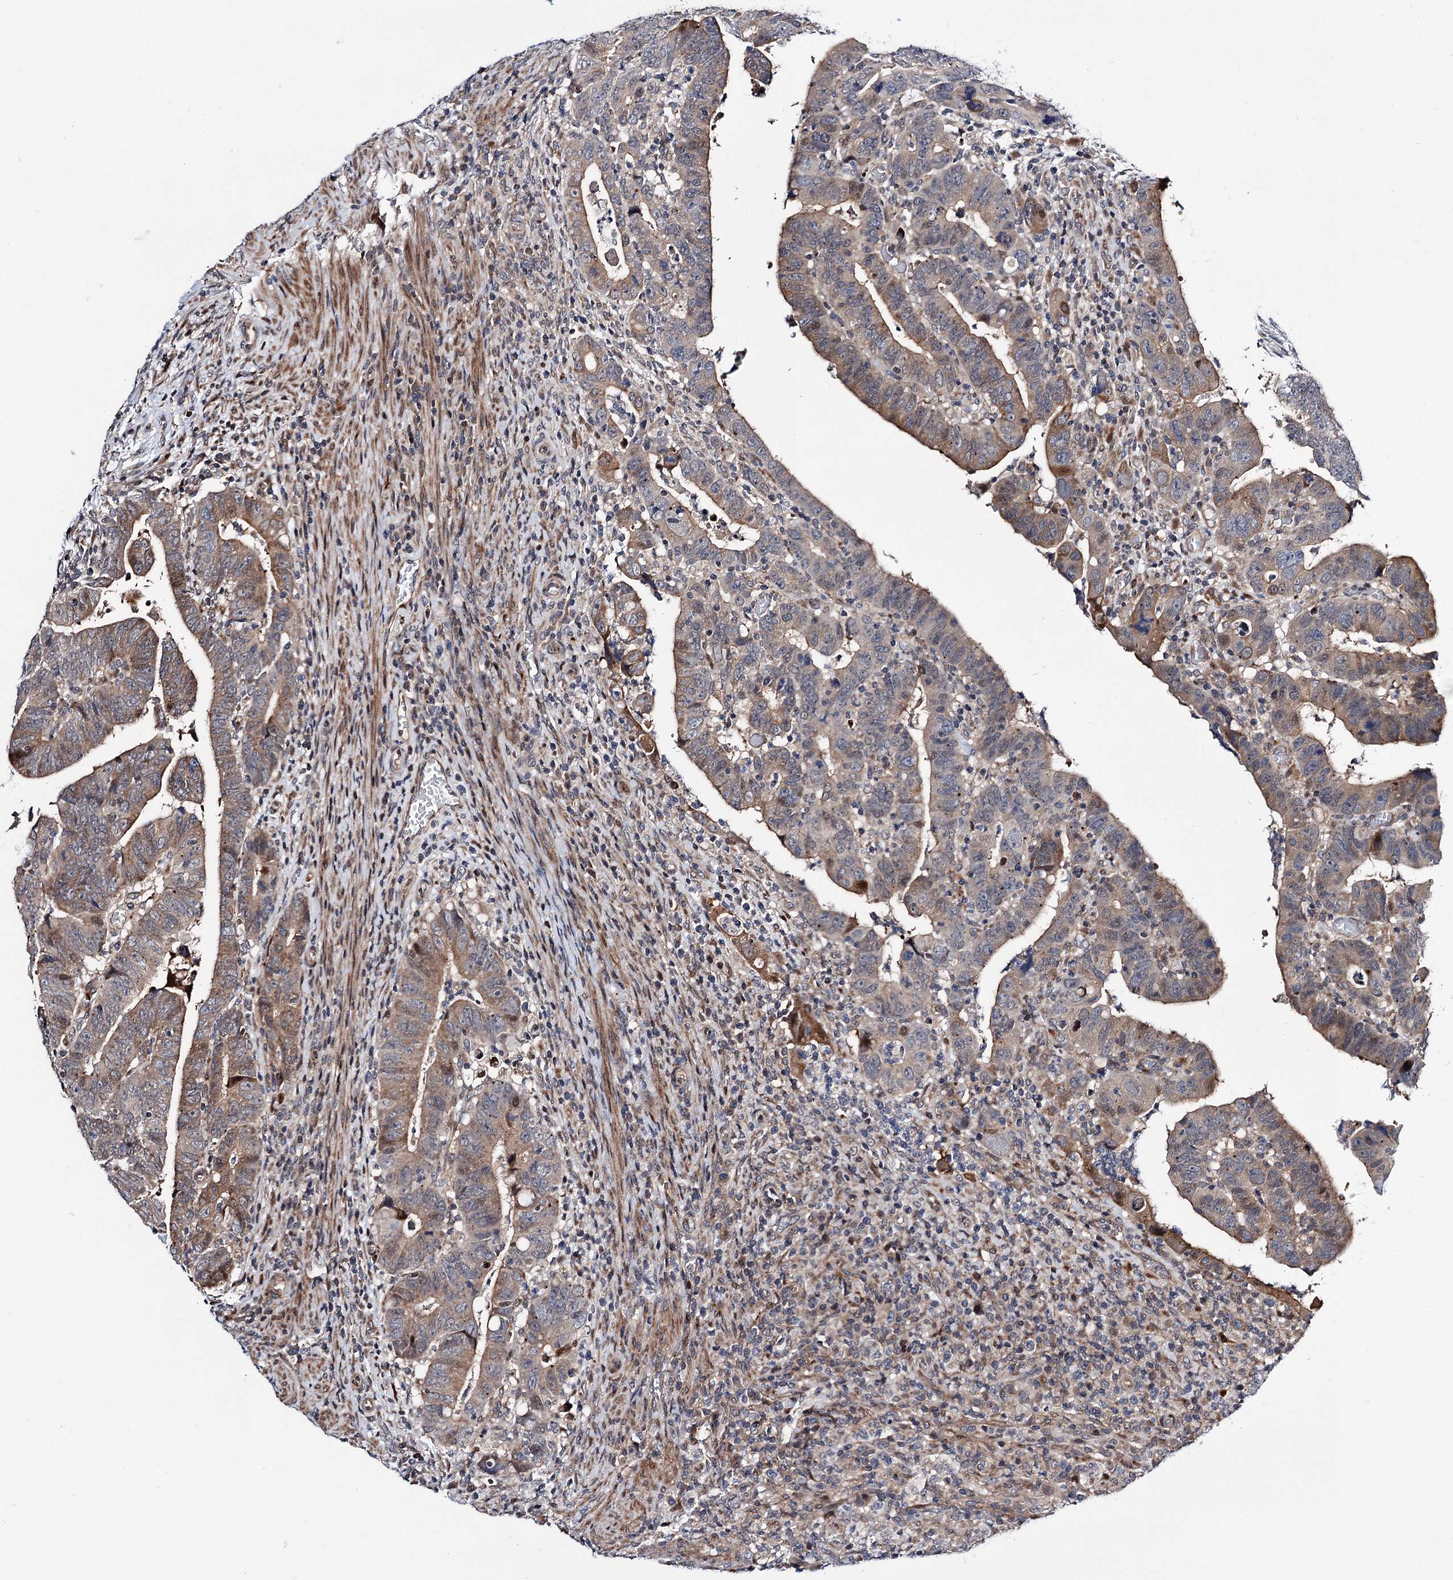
{"staining": {"intensity": "moderate", "quantity": "25%-75%", "location": "cytoplasmic/membranous"}, "tissue": "colorectal cancer", "cell_type": "Tumor cells", "image_type": "cancer", "snomed": [{"axis": "morphology", "description": "Normal tissue, NOS"}, {"axis": "morphology", "description": "Adenocarcinoma, NOS"}, {"axis": "topography", "description": "Rectum"}], "caption": "IHC image of human adenocarcinoma (colorectal) stained for a protein (brown), which displays medium levels of moderate cytoplasmic/membranous expression in approximately 25%-75% of tumor cells.", "gene": "UBR1", "patient": {"sex": "female", "age": 65}}